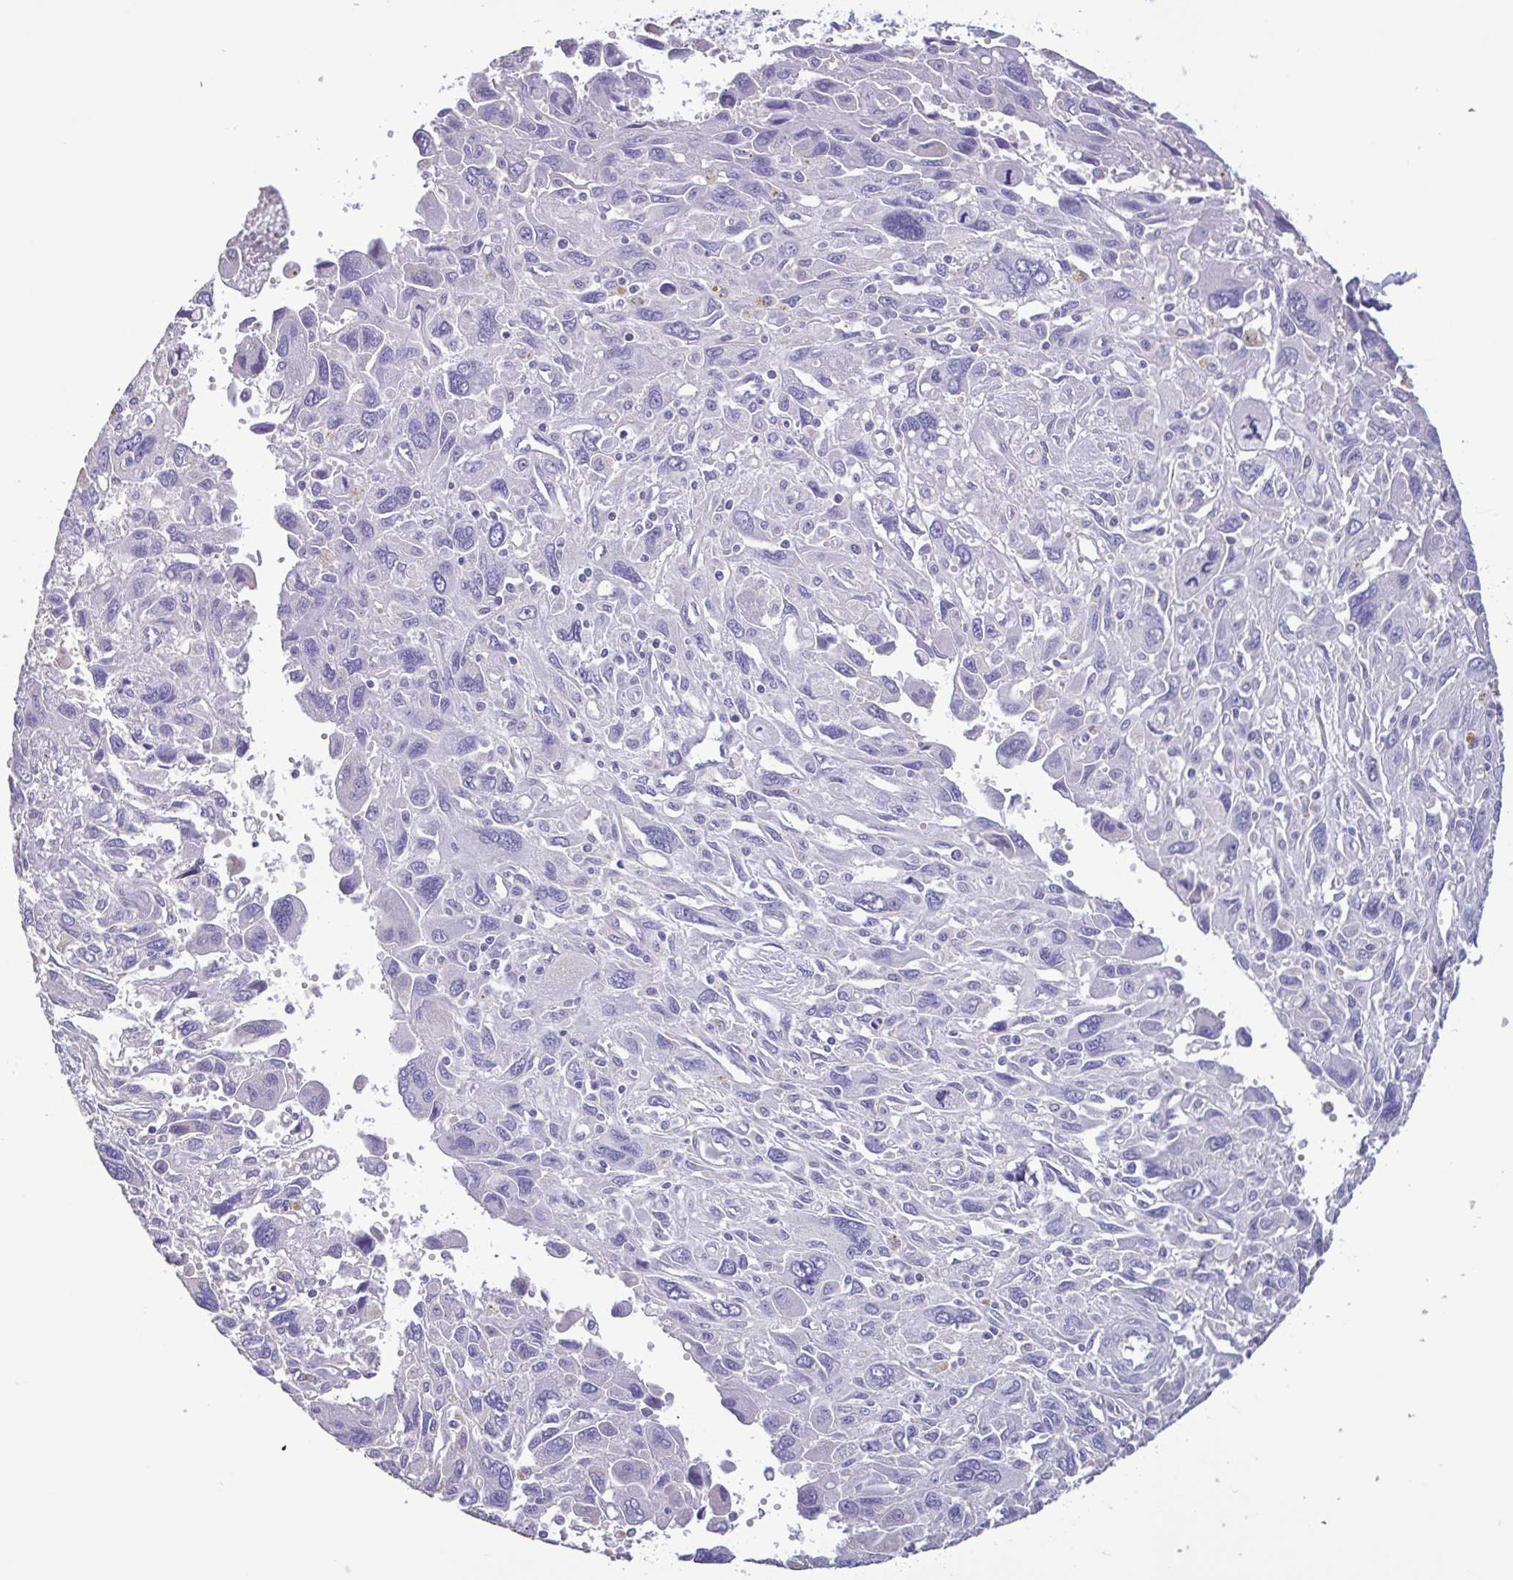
{"staining": {"intensity": "negative", "quantity": "none", "location": "none"}, "tissue": "pancreatic cancer", "cell_type": "Tumor cells", "image_type": "cancer", "snomed": [{"axis": "morphology", "description": "Adenocarcinoma, NOS"}, {"axis": "topography", "description": "Pancreas"}], "caption": "A high-resolution image shows immunohistochemistry (IHC) staining of pancreatic cancer, which demonstrates no significant positivity in tumor cells.", "gene": "PLA2G4E", "patient": {"sex": "female", "age": 47}}